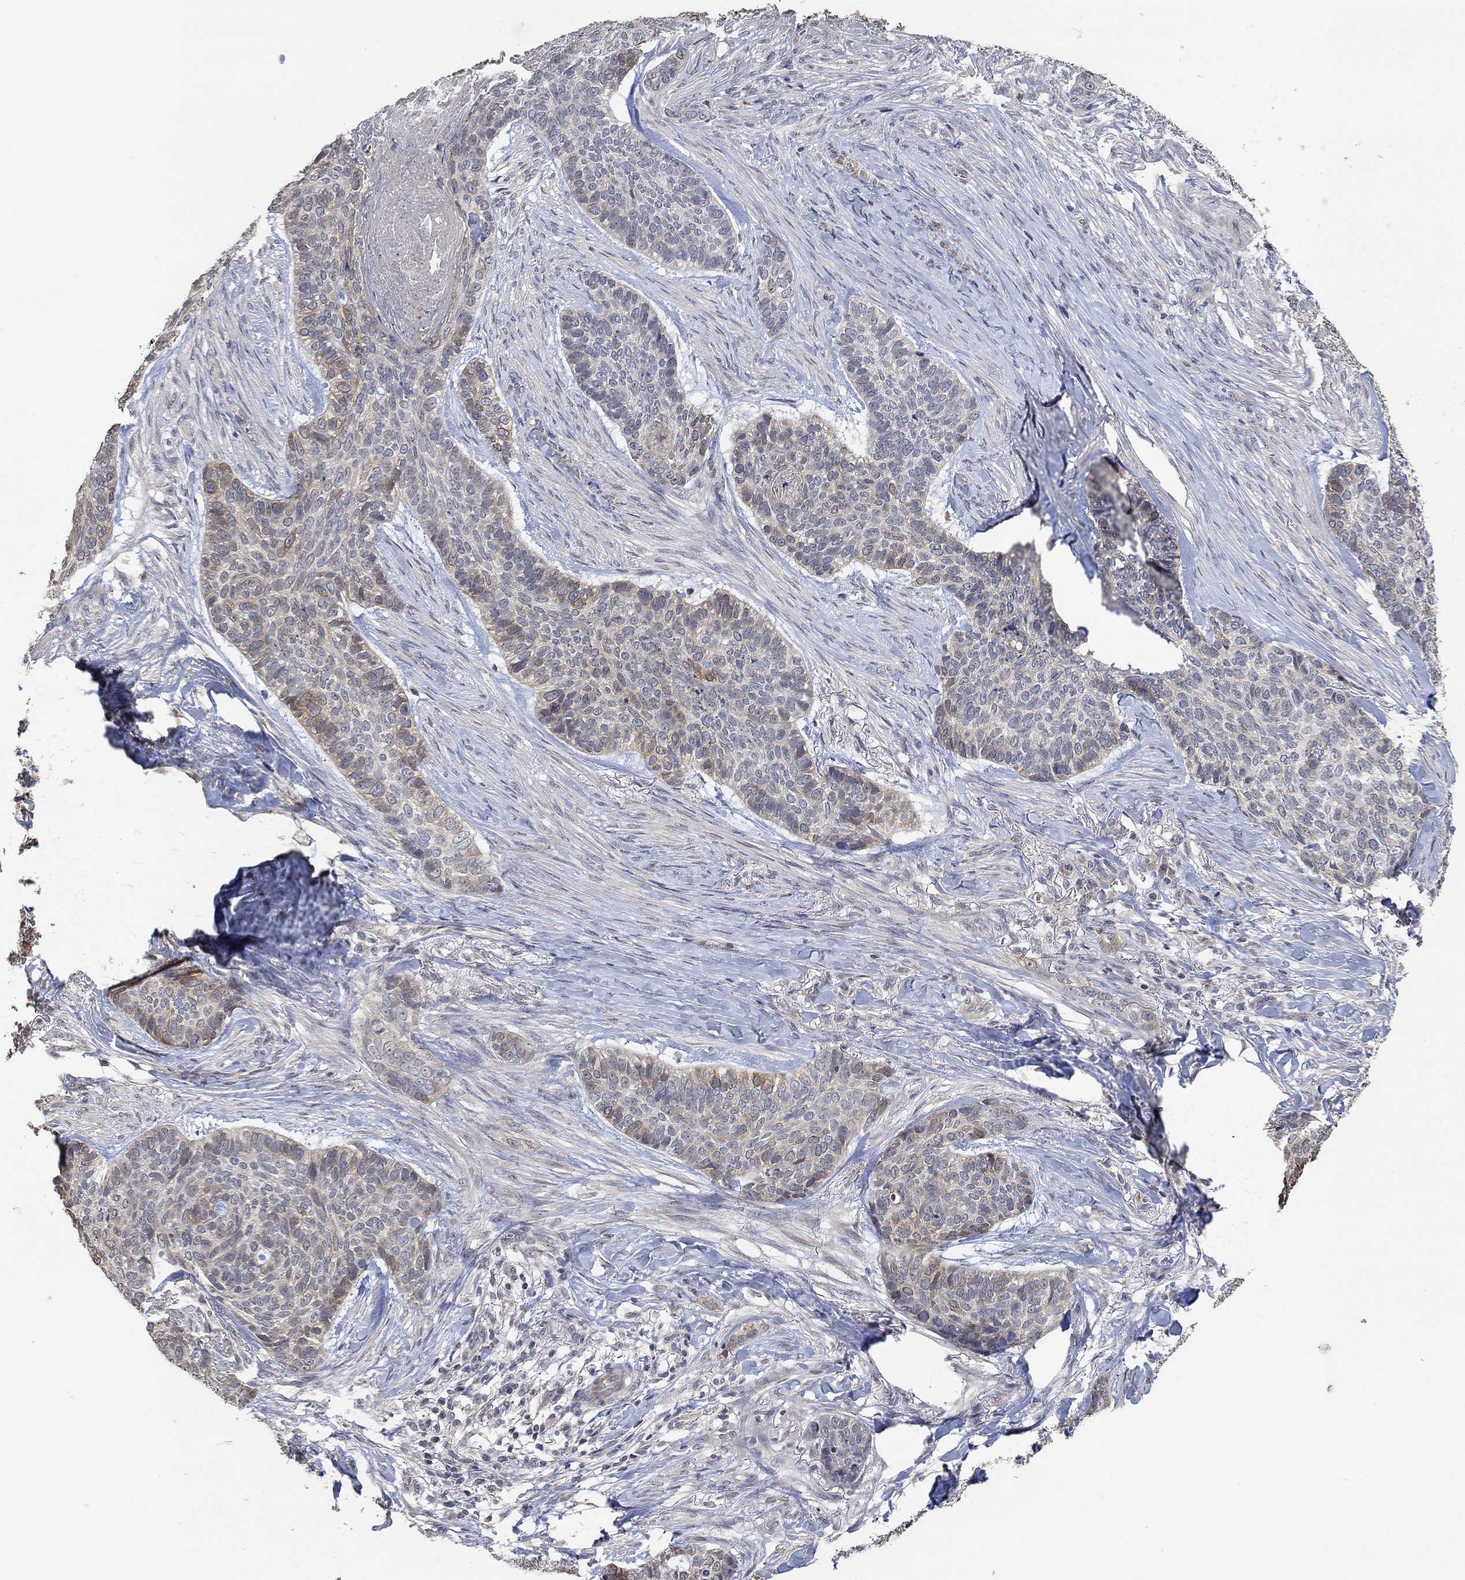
{"staining": {"intensity": "weak", "quantity": "<25%", "location": "cytoplasmic/membranous"}, "tissue": "skin cancer", "cell_type": "Tumor cells", "image_type": "cancer", "snomed": [{"axis": "morphology", "description": "Basal cell carcinoma"}, {"axis": "topography", "description": "Skin"}], "caption": "DAB immunohistochemical staining of skin cancer demonstrates no significant positivity in tumor cells.", "gene": "UNC5B", "patient": {"sex": "female", "age": 69}}